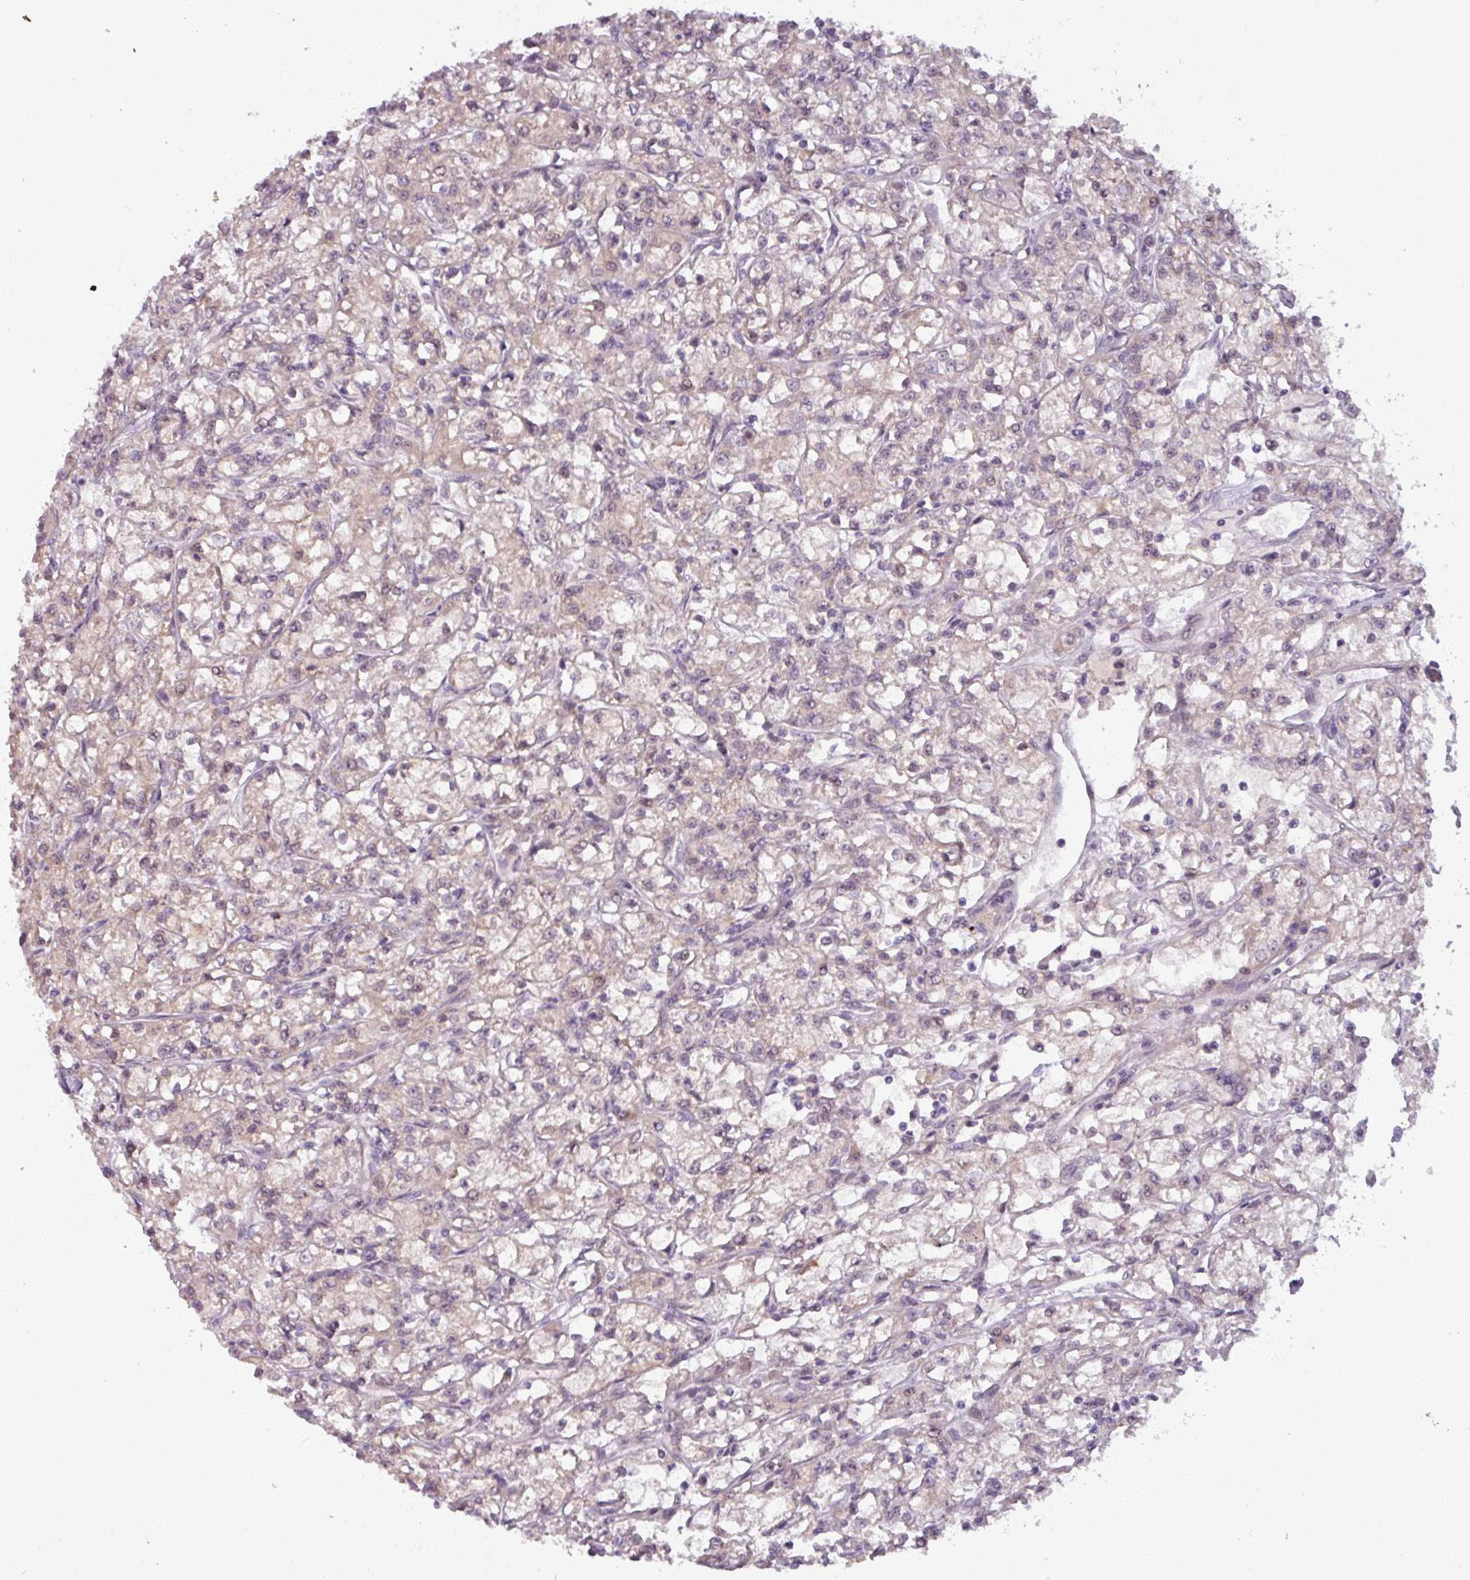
{"staining": {"intensity": "negative", "quantity": "none", "location": "none"}, "tissue": "renal cancer", "cell_type": "Tumor cells", "image_type": "cancer", "snomed": [{"axis": "morphology", "description": "Adenocarcinoma, NOS"}, {"axis": "topography", "description": "Kidney"}], "caption": "Immunohistochemistry photomicrograph of neoplastic tissue: renal cancer stained with DAB displays no significant protein staining in tumor cells.", "gene": "OGFOD3", "patient": {"sex": "female", "age": 59}}